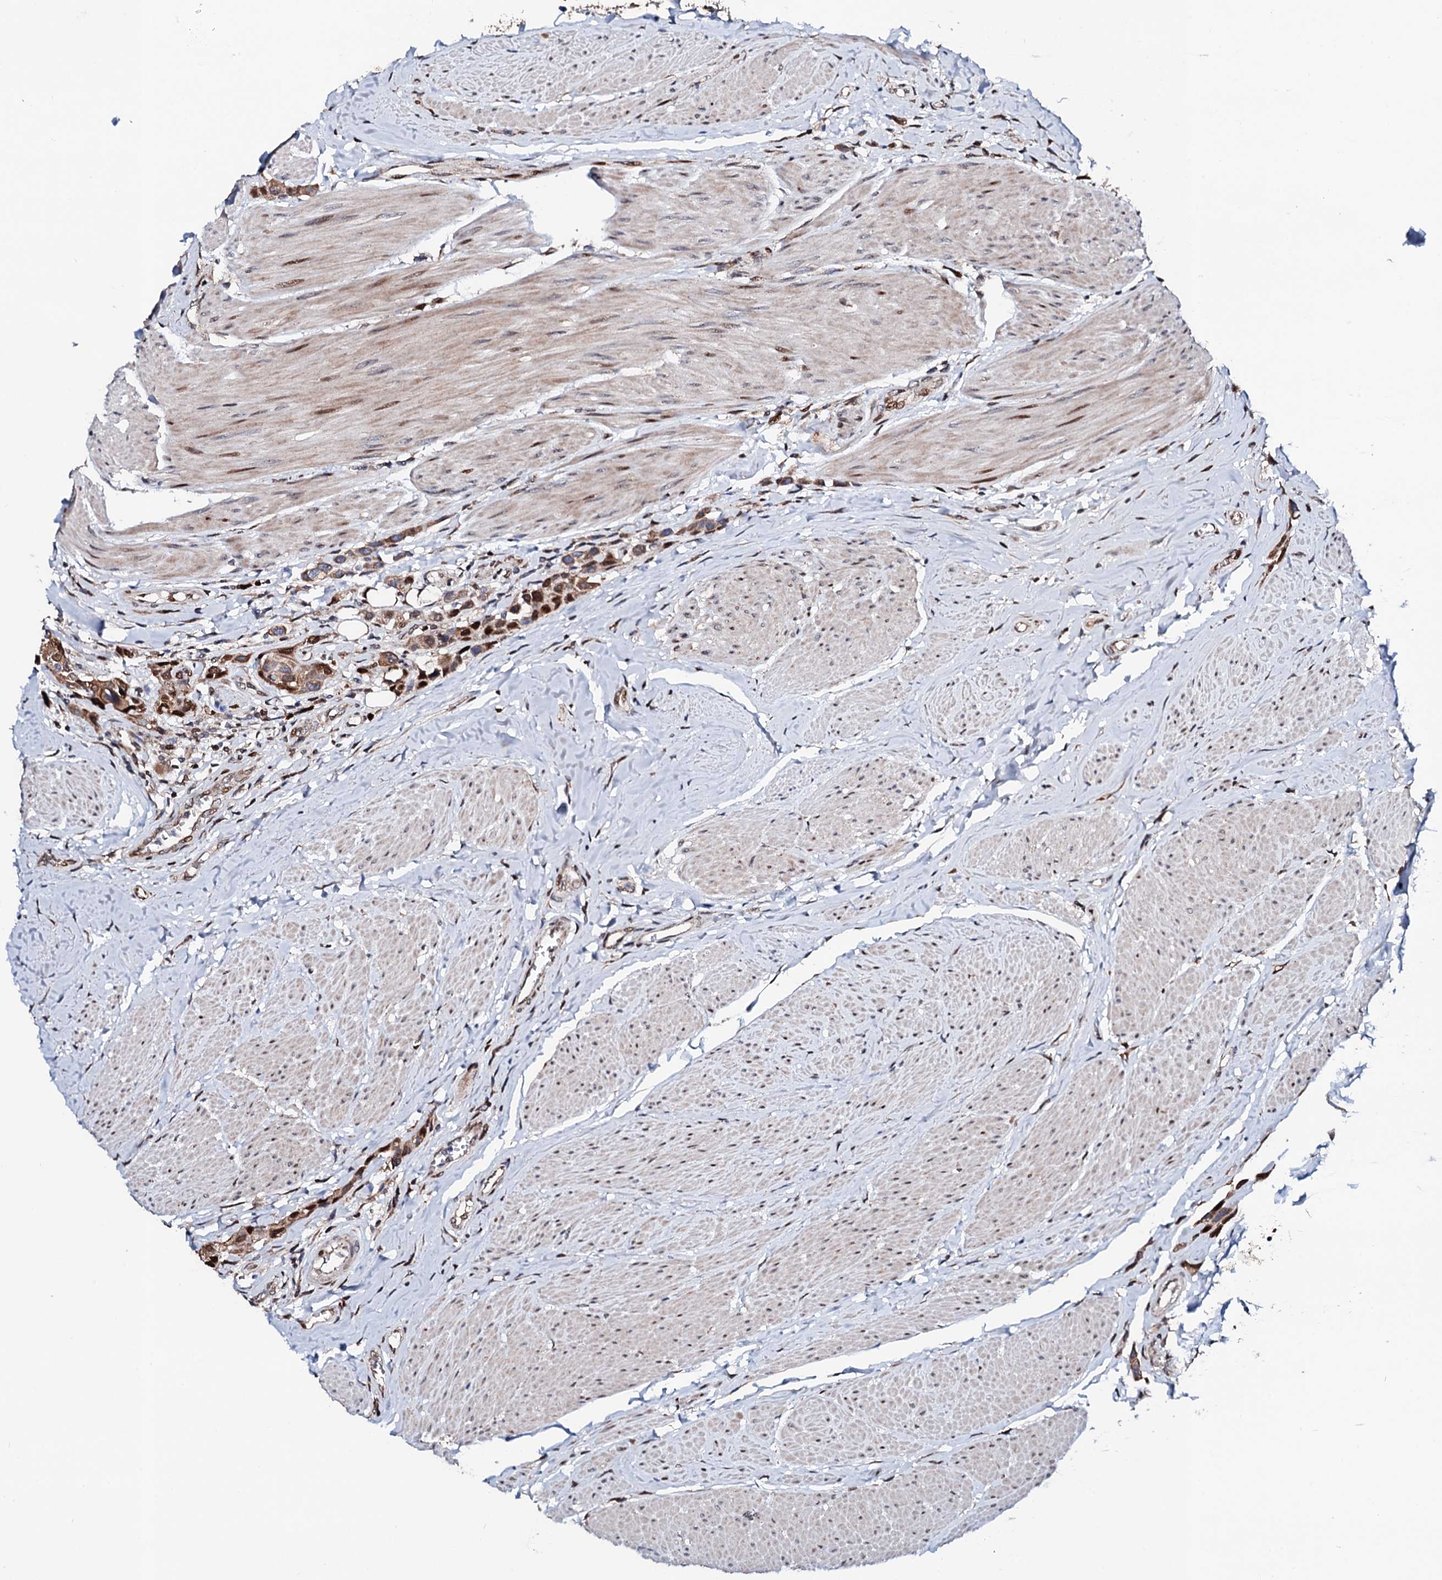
{"staining": {"intensity": "moderate", "quantity": ">75%", "location": "cytoplasmic/membranous,nuclear"}, "tissue": "urothelial cancer", "cell_type": "Tumor cells", "image_type": "cancer", "snomed": [{"axis": "morphology", "description": "Urothelial carcinoma, High grade"}, {"axis": "topography", "description": "Urinary bladder"}], "caption": "The immunohistochemical stain labels moderate cytoplasmic/membranous and nuclear positivity in tumor cells of high-grade urothelial carcinoma tissue. (brown staining indicates protein expression, while blue staining denotes nuclei).", "gene": "KIF18A", "patient": {"sex": "male", "age": 50}}